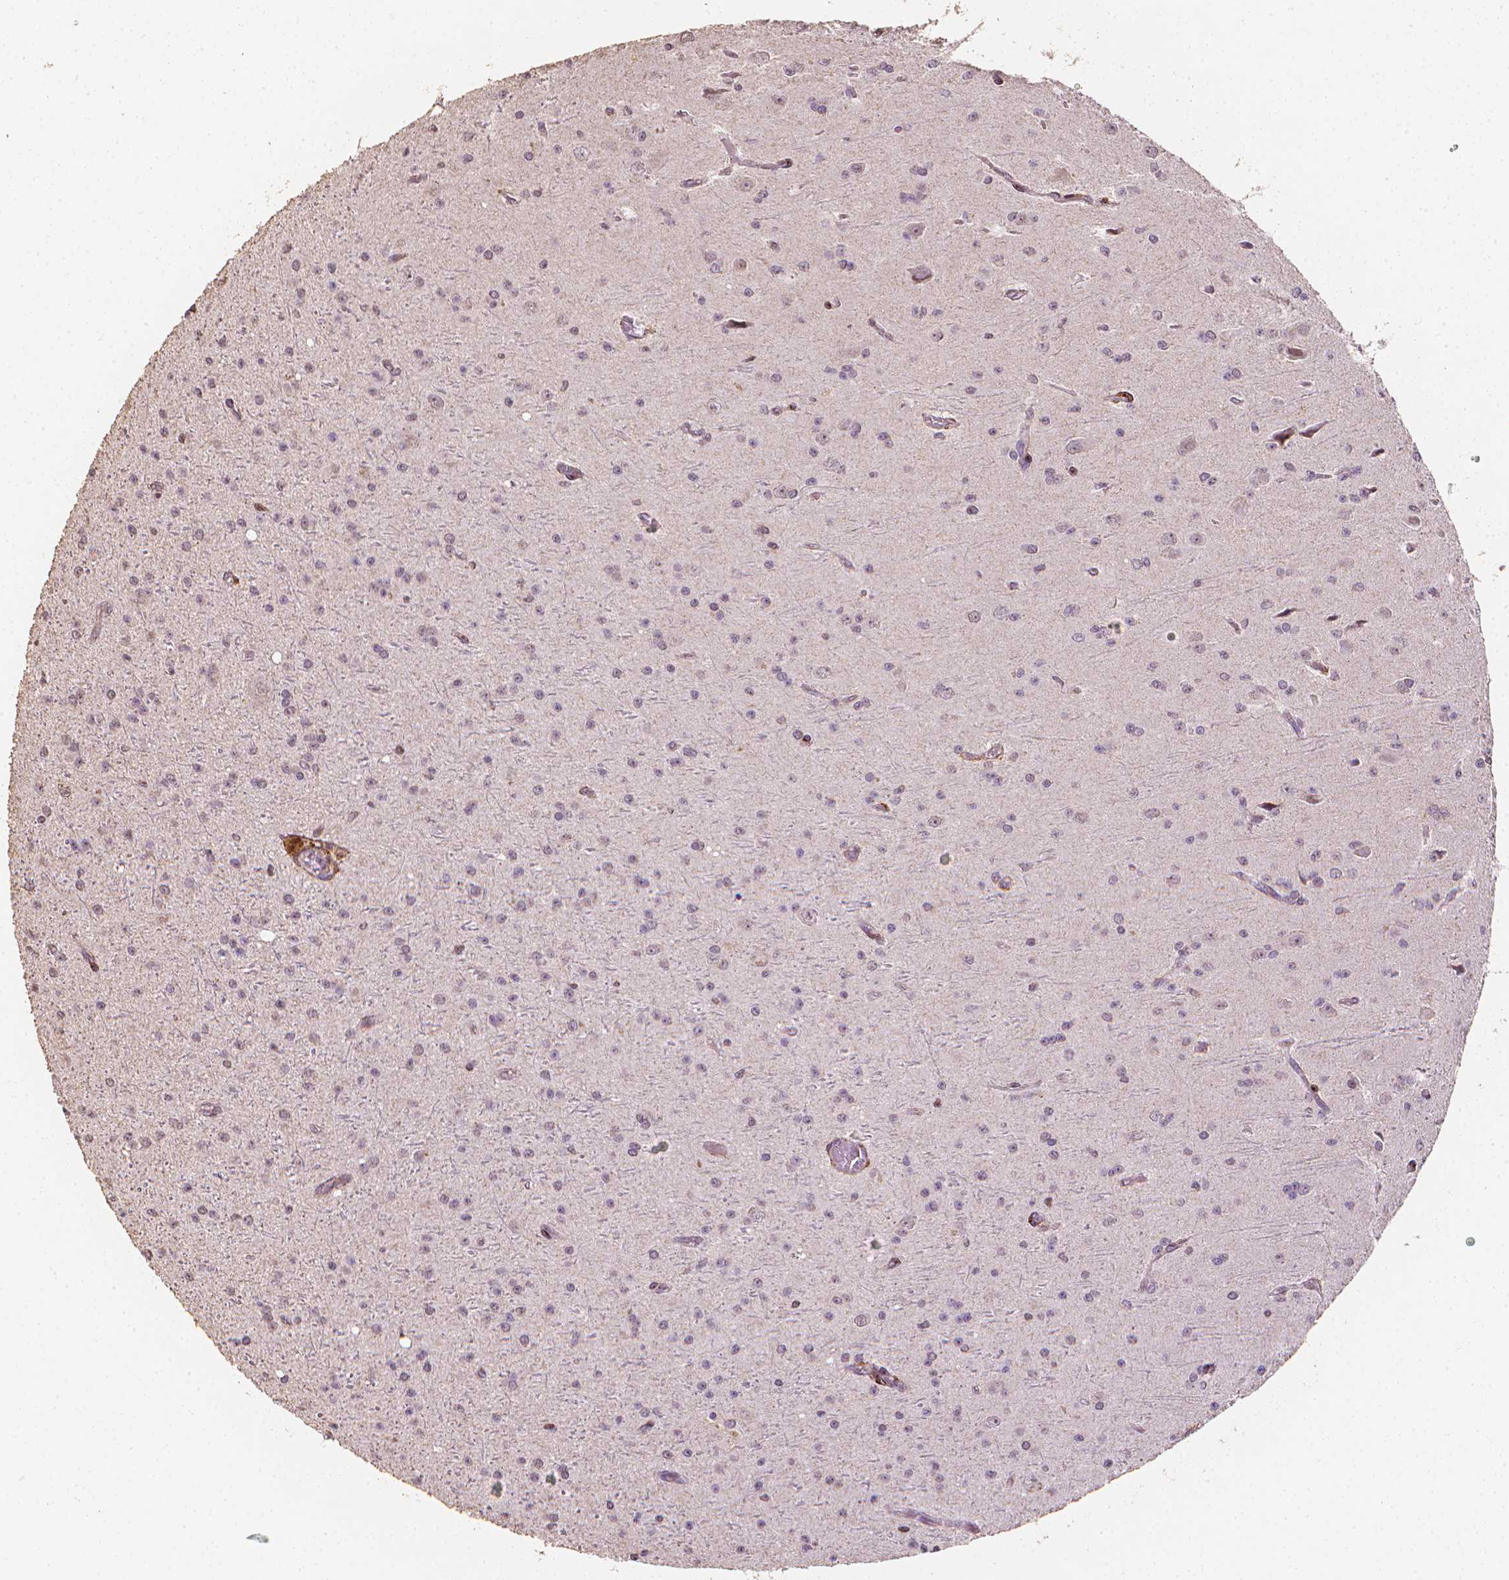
{"staining": {"intensity": "negative", "quantity": "none", "location": "none"}, "tissue": "glioma", "cell_type": "Tumor cells", "image_type": "cancer", "snomed": [{"axis": "morphology", "description": "Glioma, malignant, Low grade"}, {"axis": "topography", "description": "Brain"}], "caption": "IHC image of neoplastic tissue: glioma stained with DAB demonstrates no significant protein positivity in tumor cells. Nuclei are stained in blue.", "gene": "DCN", "patient": {"sex": "male", "age": 27}}